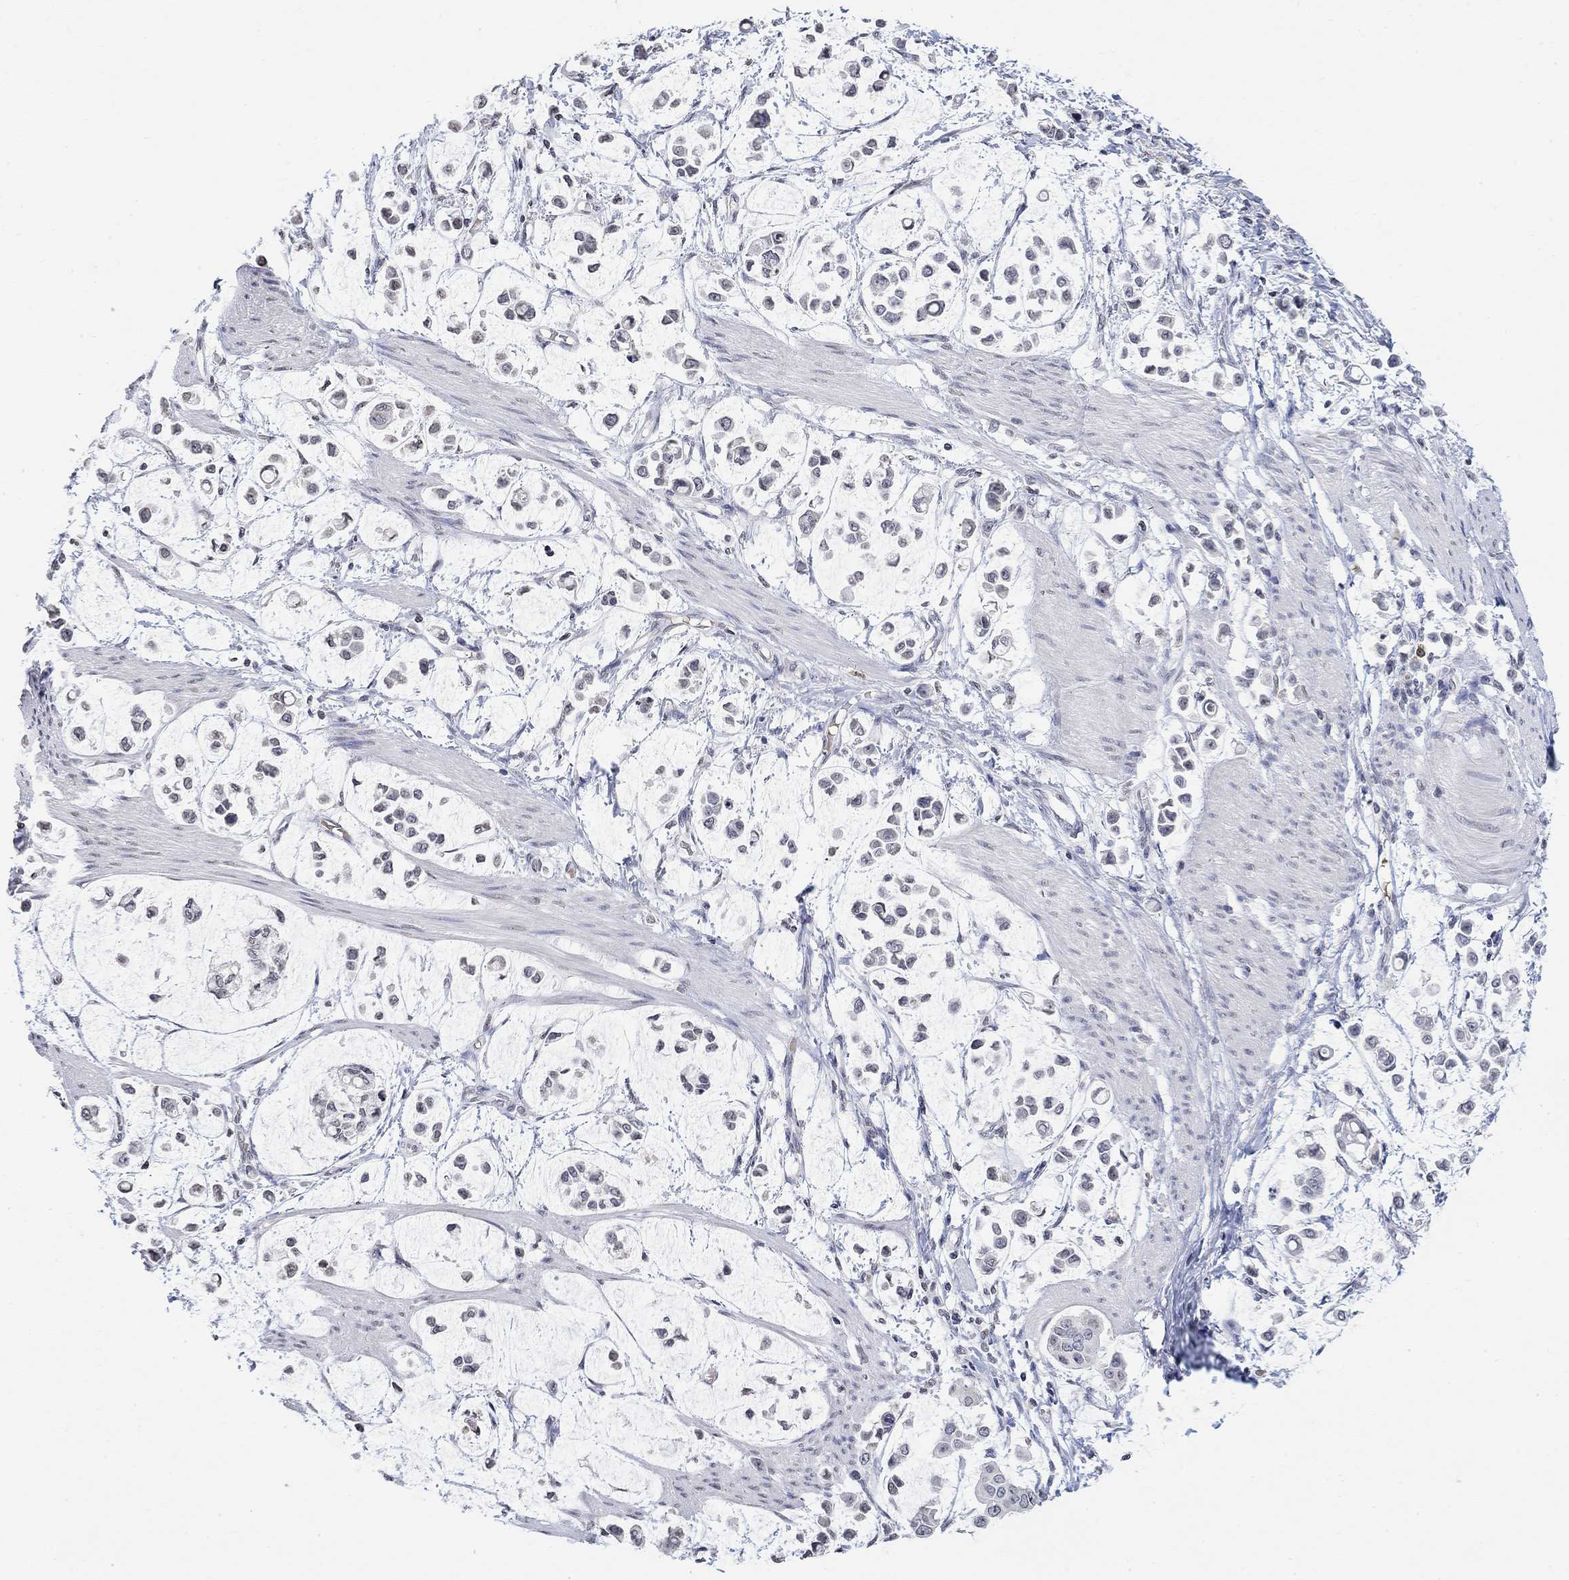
{"staining": {"intensity": "negative", "quantity": "none", "location": "none"}, "tissue": "stomach cancer", "cell_type": "Tumor cells", "image_type": "cancer", "snomed": [{"axis": "morphology", "description": "Adenocarcinoma, NOS"}, {"axis": "topography", "description": "Stomach"}], "caption": "High power microscopy micrograph of an immunohistochemistry image of stomach adenocarcinoma, revealing no significant staining in tumor cells.", "gene": "TMEM255A", "patient": {"sex": "male", "age": 82}}